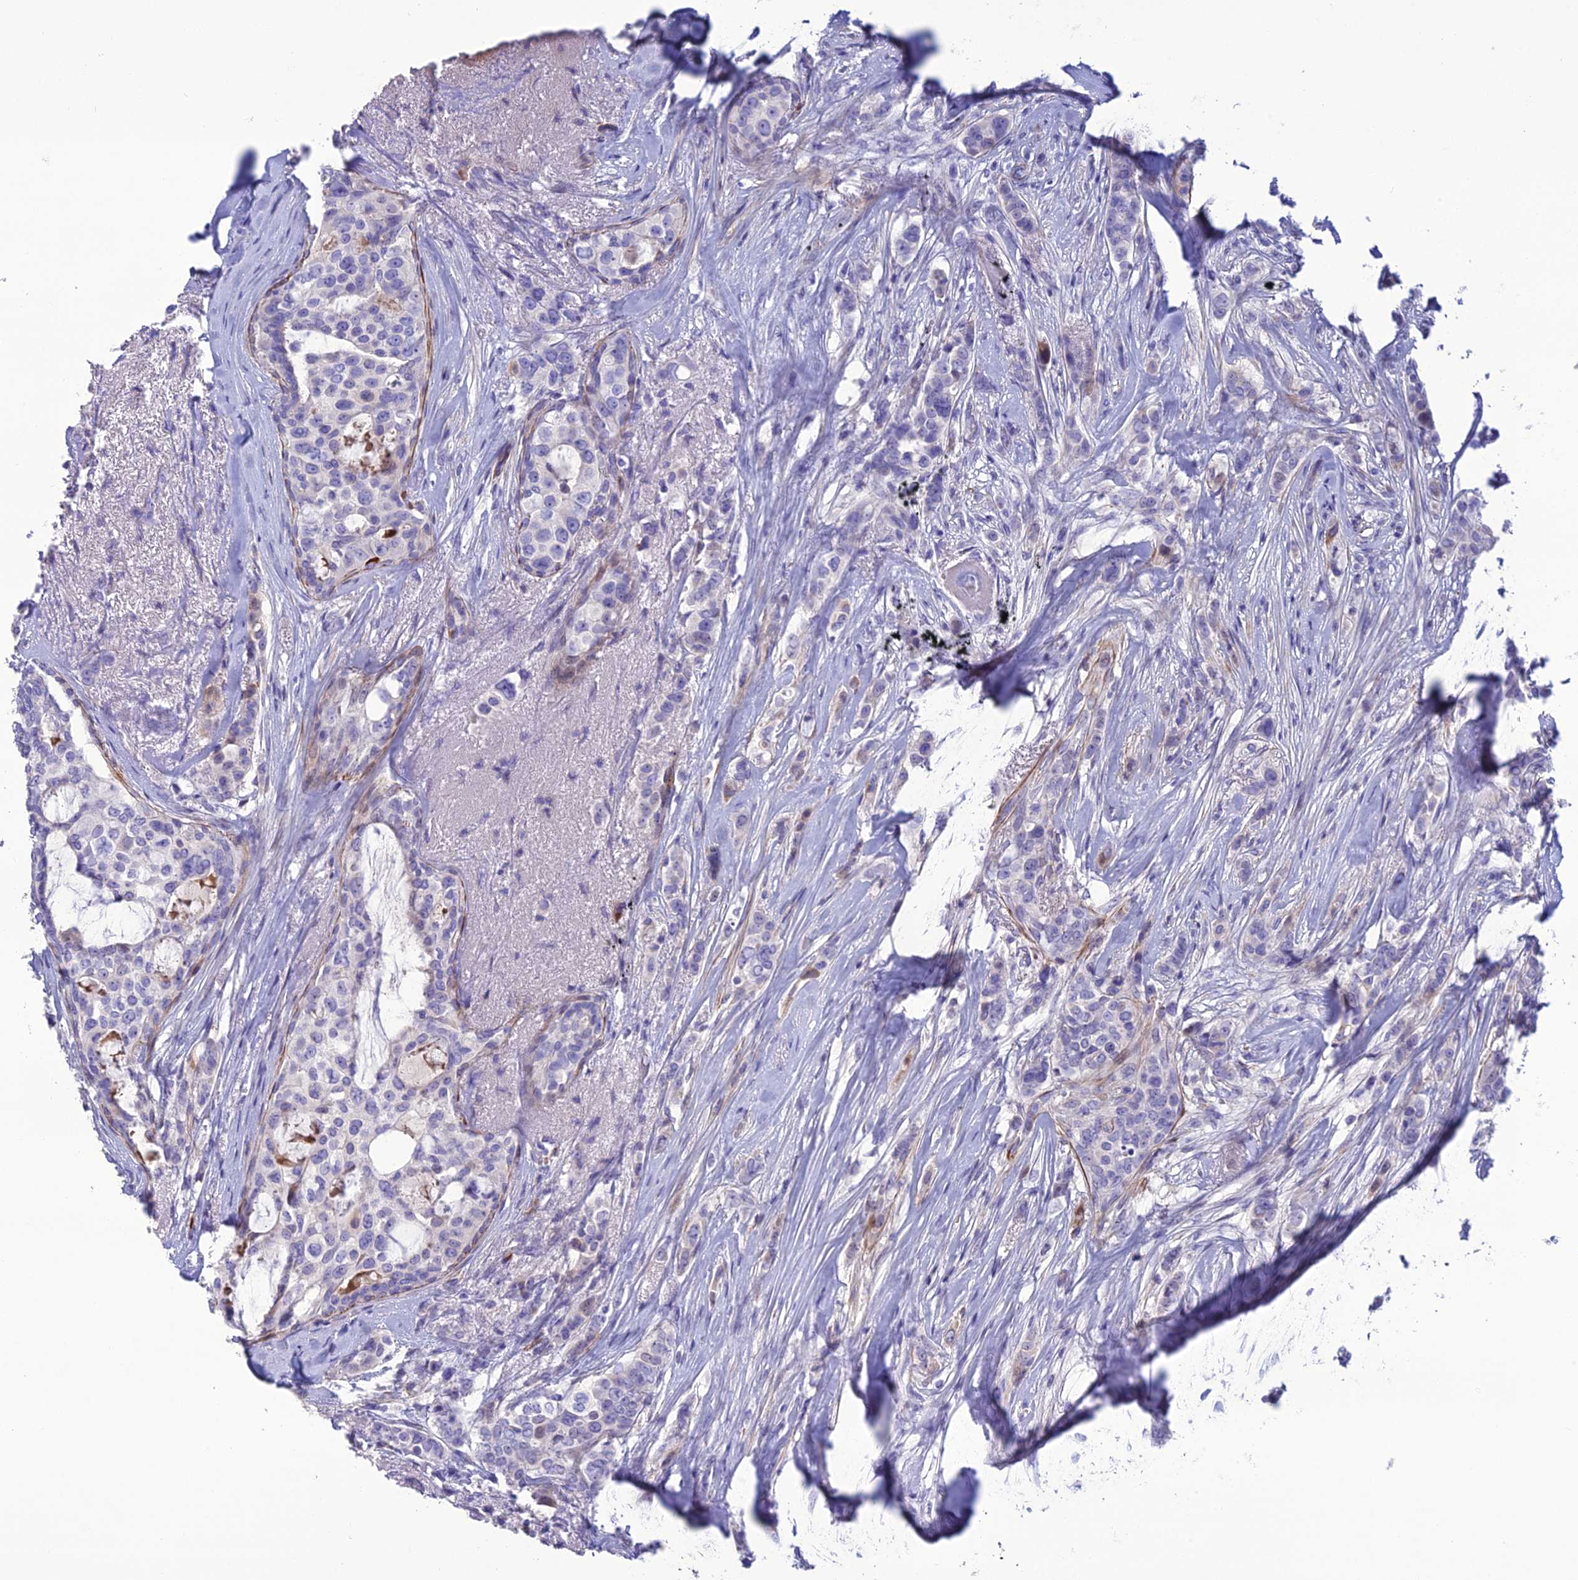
{"staining": {"intensity": "negative", "quantity": "none", "location": "none"}, "tissue": "breast cancer", "cell_type": "Tumor cells", "image_type": "cancer", "snomed": [{"axis": "morphology", "description": "Lobular carcinoma"}, {"axis": "topography", "description": "Breast"}], "caption": "Immunohistochemistry (IHC) image of neoplastic tissue: human breast cancer stained with DAB demonstrates no significant protein positivity in tumor cells.", "gene": "OR56B1", "patient": {"sex": "female", "age": 51}}